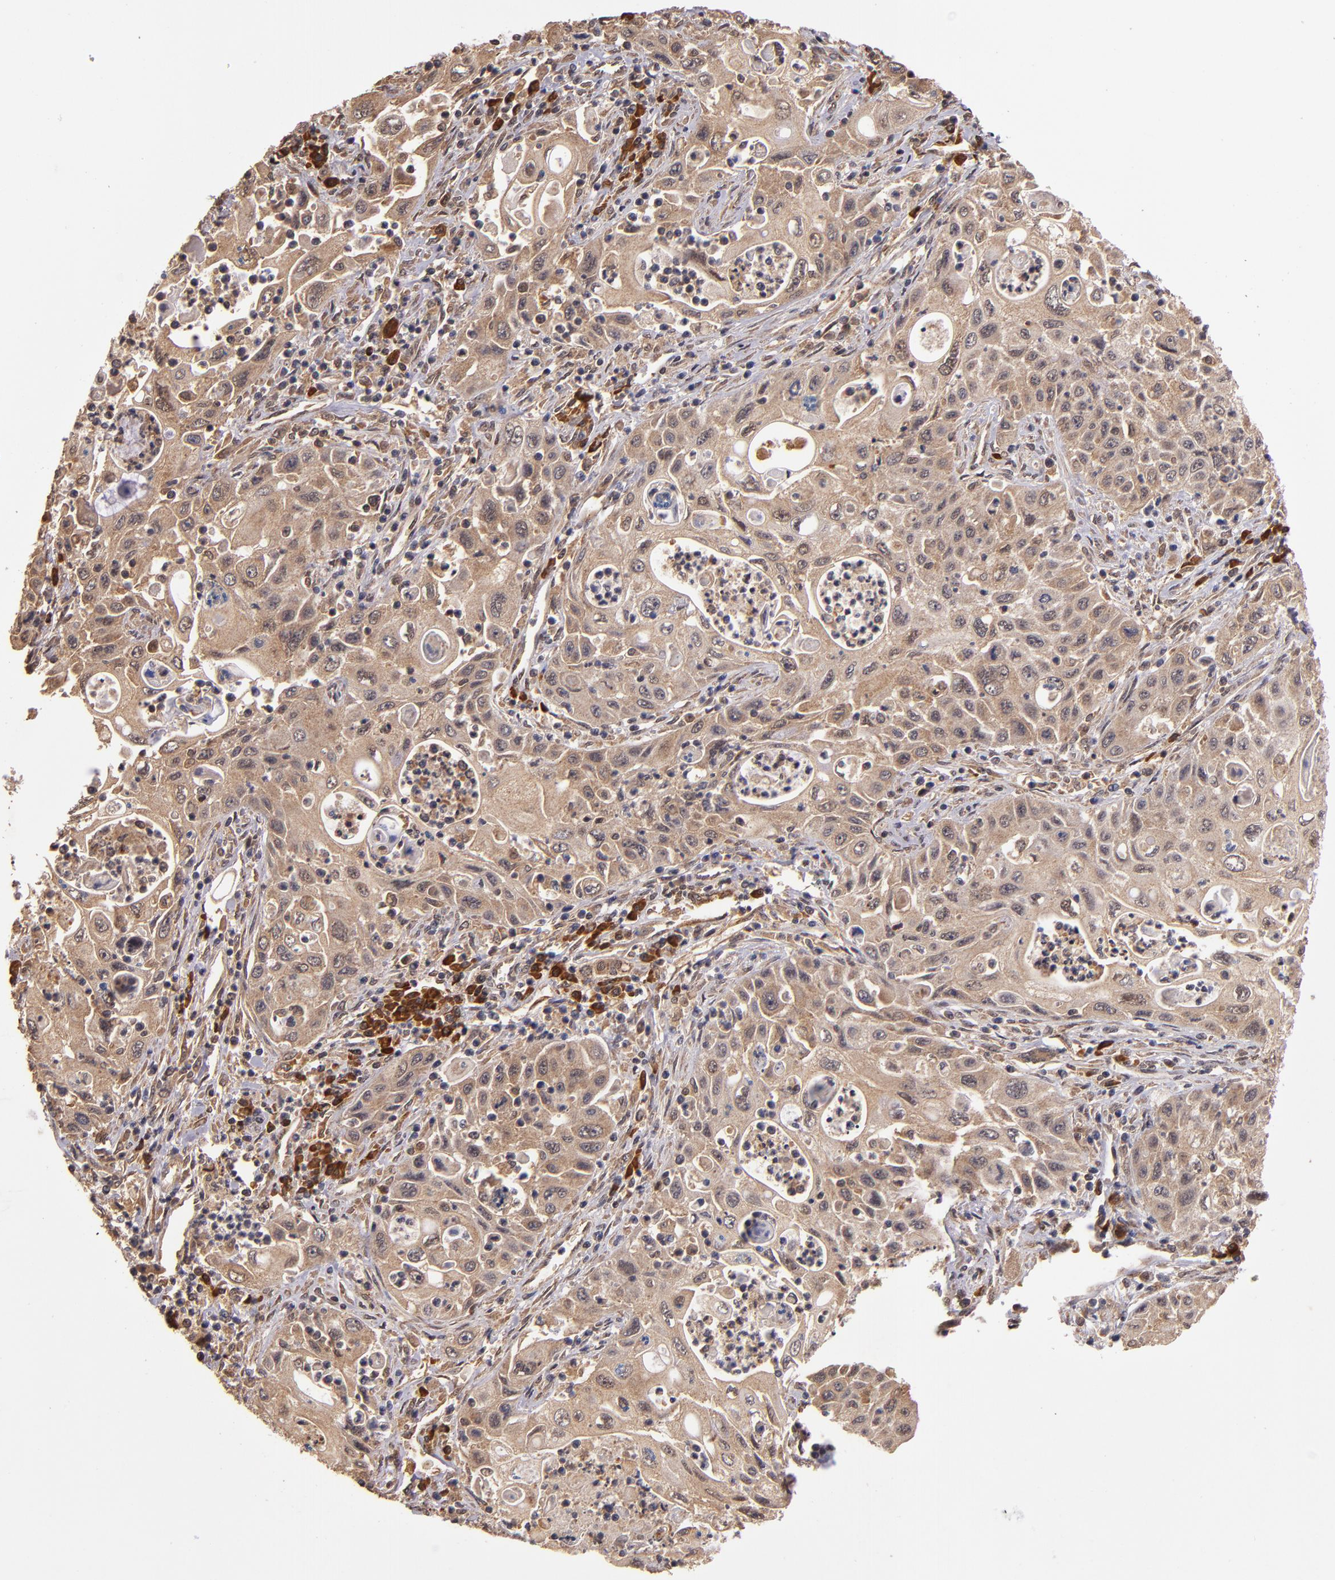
{"staining": {"intensity": "moderate", "quantity": ">75%", "location": "cytoplasmic/membranous"}, "tissue": "pancreatic cancer", "cell_type": "Tumor cells", "image_type": "cancer", "snomed": [{"axis": "morphology", "description": "Adenocarcinoma, NOS"}, {"axis": "topography", "description": "Pancreas"}], "caption": "Brown immunohistochemical staining in pancreatic cancer (adenocarcinoma) shows moderate cytoplasmic/membranous expression in about >75% of tumor cells. The staining is performed using DAB (3,3'-diaminobenzidine) brown chromogen to label protein expression. The nuclei are counter-stained blue using hematoxylin.", "gene": "RIOK3", "patient": {"sex": "male", "age": 70}}